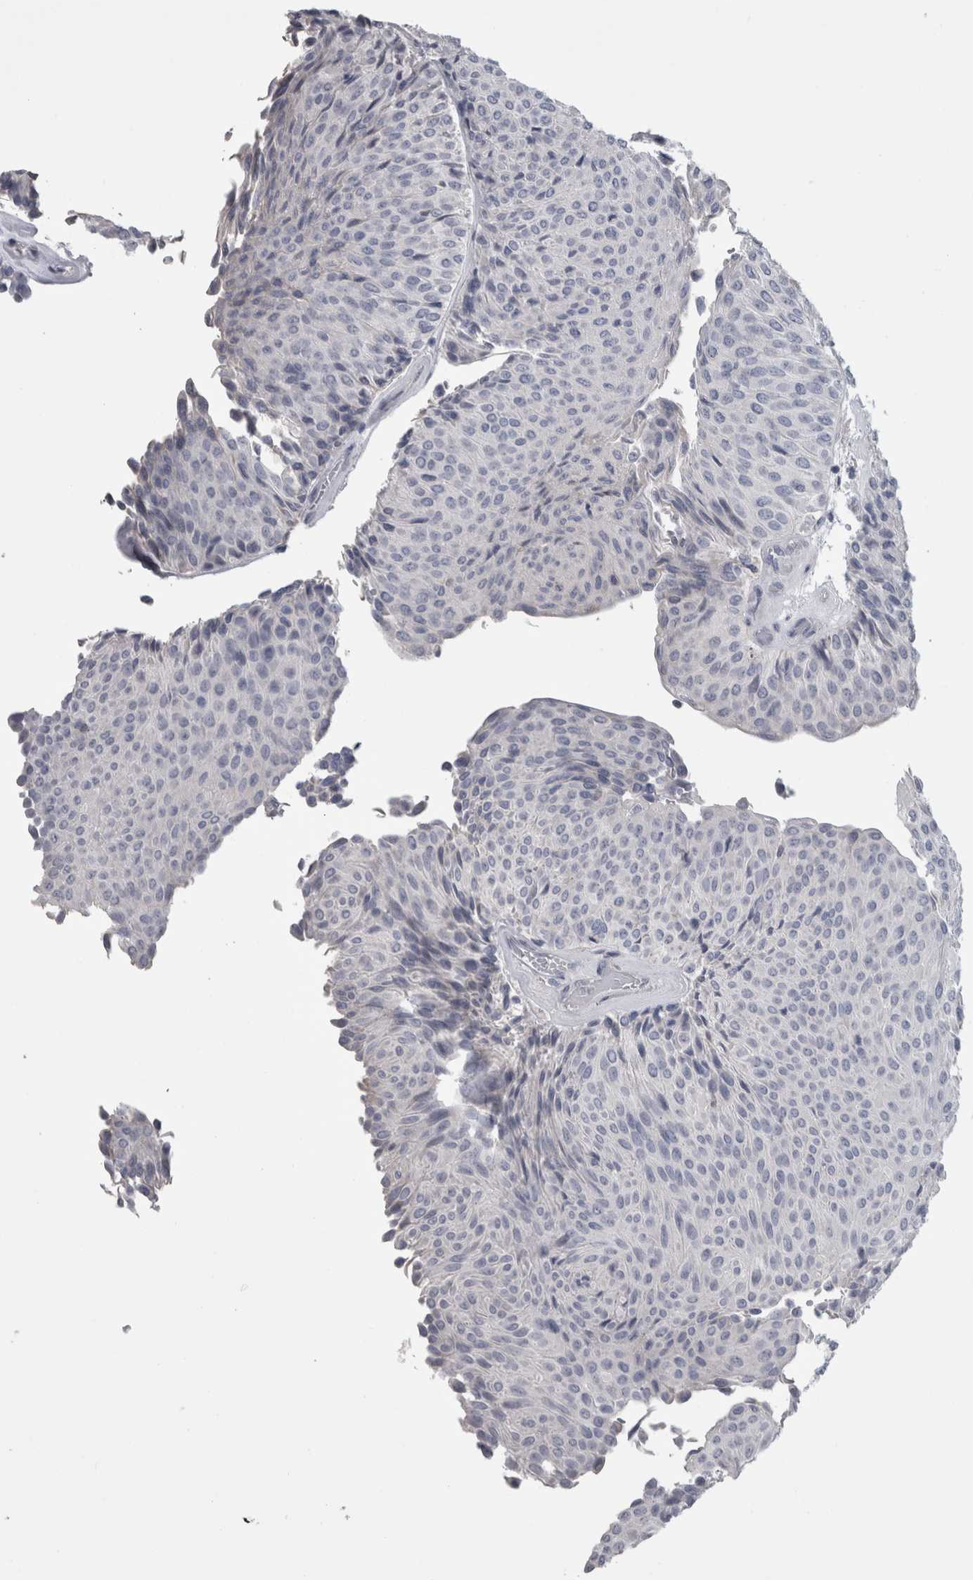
{"staining": {"intensity": "negative", "quantity": "none", "location": "none"}, "tissue": "urothelial cancer", "cell_type": "Tumor cells", "image_type": "cancer", "snomed": [{"axis": "morphology", "description": "Urothelial carcinoma, Low grade"}, {"axis": "topography", "description": "Urinary bladder"}], "caption": "This is an immunohistochemistry (IHC) photomicrograph of low-grade urothelial carcinoma. There is no staining in tumor cells.", "gene": "IL33", "patient": {"sex": "male", "age": 78}}